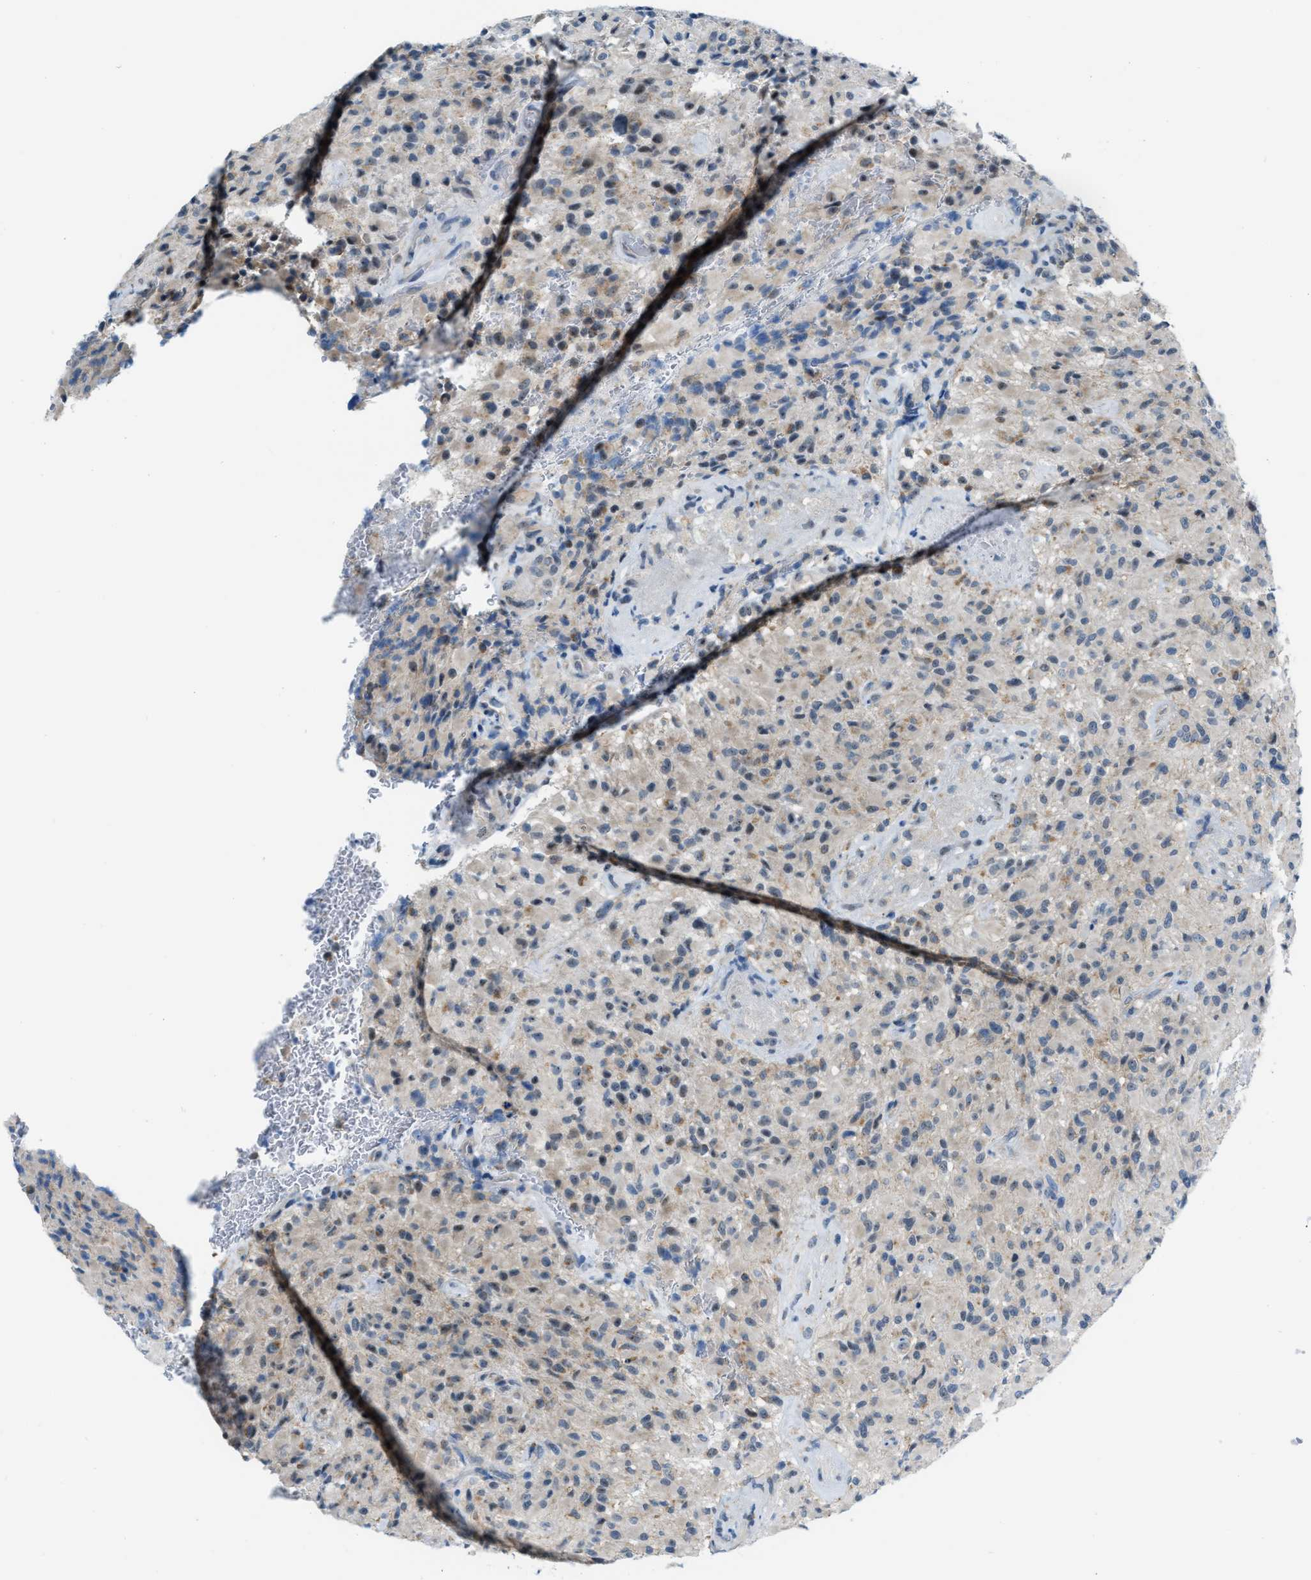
{"staining": {"intensity": "negative", "quantity": "none", "location": "none"}, "tissue": "glioma", "cell_type": "Tumor cells", "image_type": "cancer", "snomed": [{"axis": "morphology", "description": "Glioma, malignant, High grade"}, {"axis": "topography", "description": "Brain"}], "caption": "A histopathology image of glioma stained for a protein shows no brown staining in tumor cells.", "gene": "PHRF1", "patient": {"sex": "male", "age": 71}}